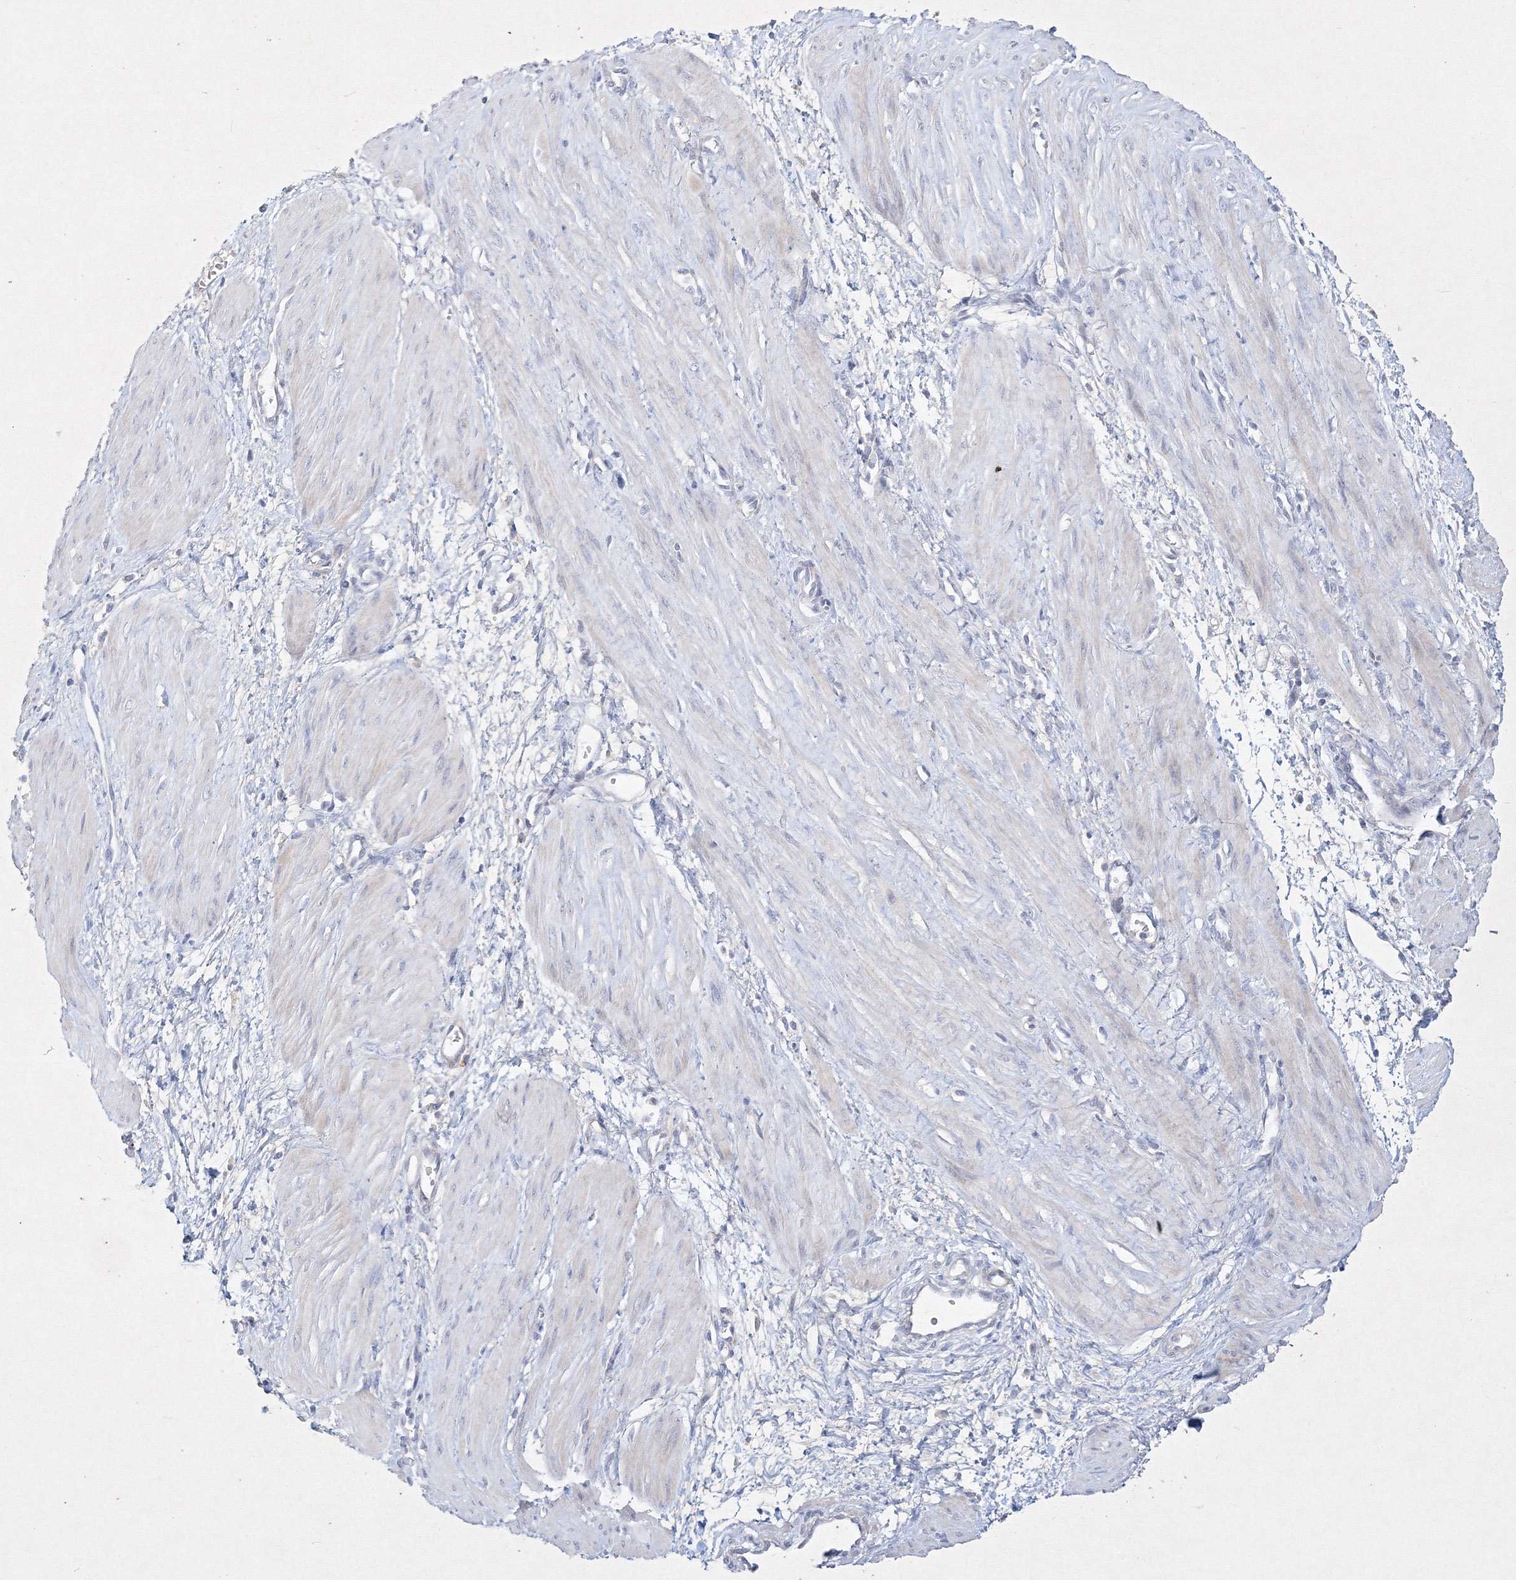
{"staining": {"intensity": "weak", "quantity": "<25%", "location": "cytoplasmic/membranous"}, "tissue": "smooth muscle", "cell_type": "Smooth muscle cells", "image_type": "normal", "snomed": [{"axis": "morphology", "description": "Normal tissue, NOS"}, {"axis": "topography", "description": "Endometrium"}], "caption": "Image shows no significant protein staining in smooth muscle cells of normal smooth muscle. (Stains: DAB IHC with hematoxylin counter stain, Microscopy: brightfield microscopy at high magnification).", "gene": "CXXC4", "patient": {"sex": "female", "age": 33}}